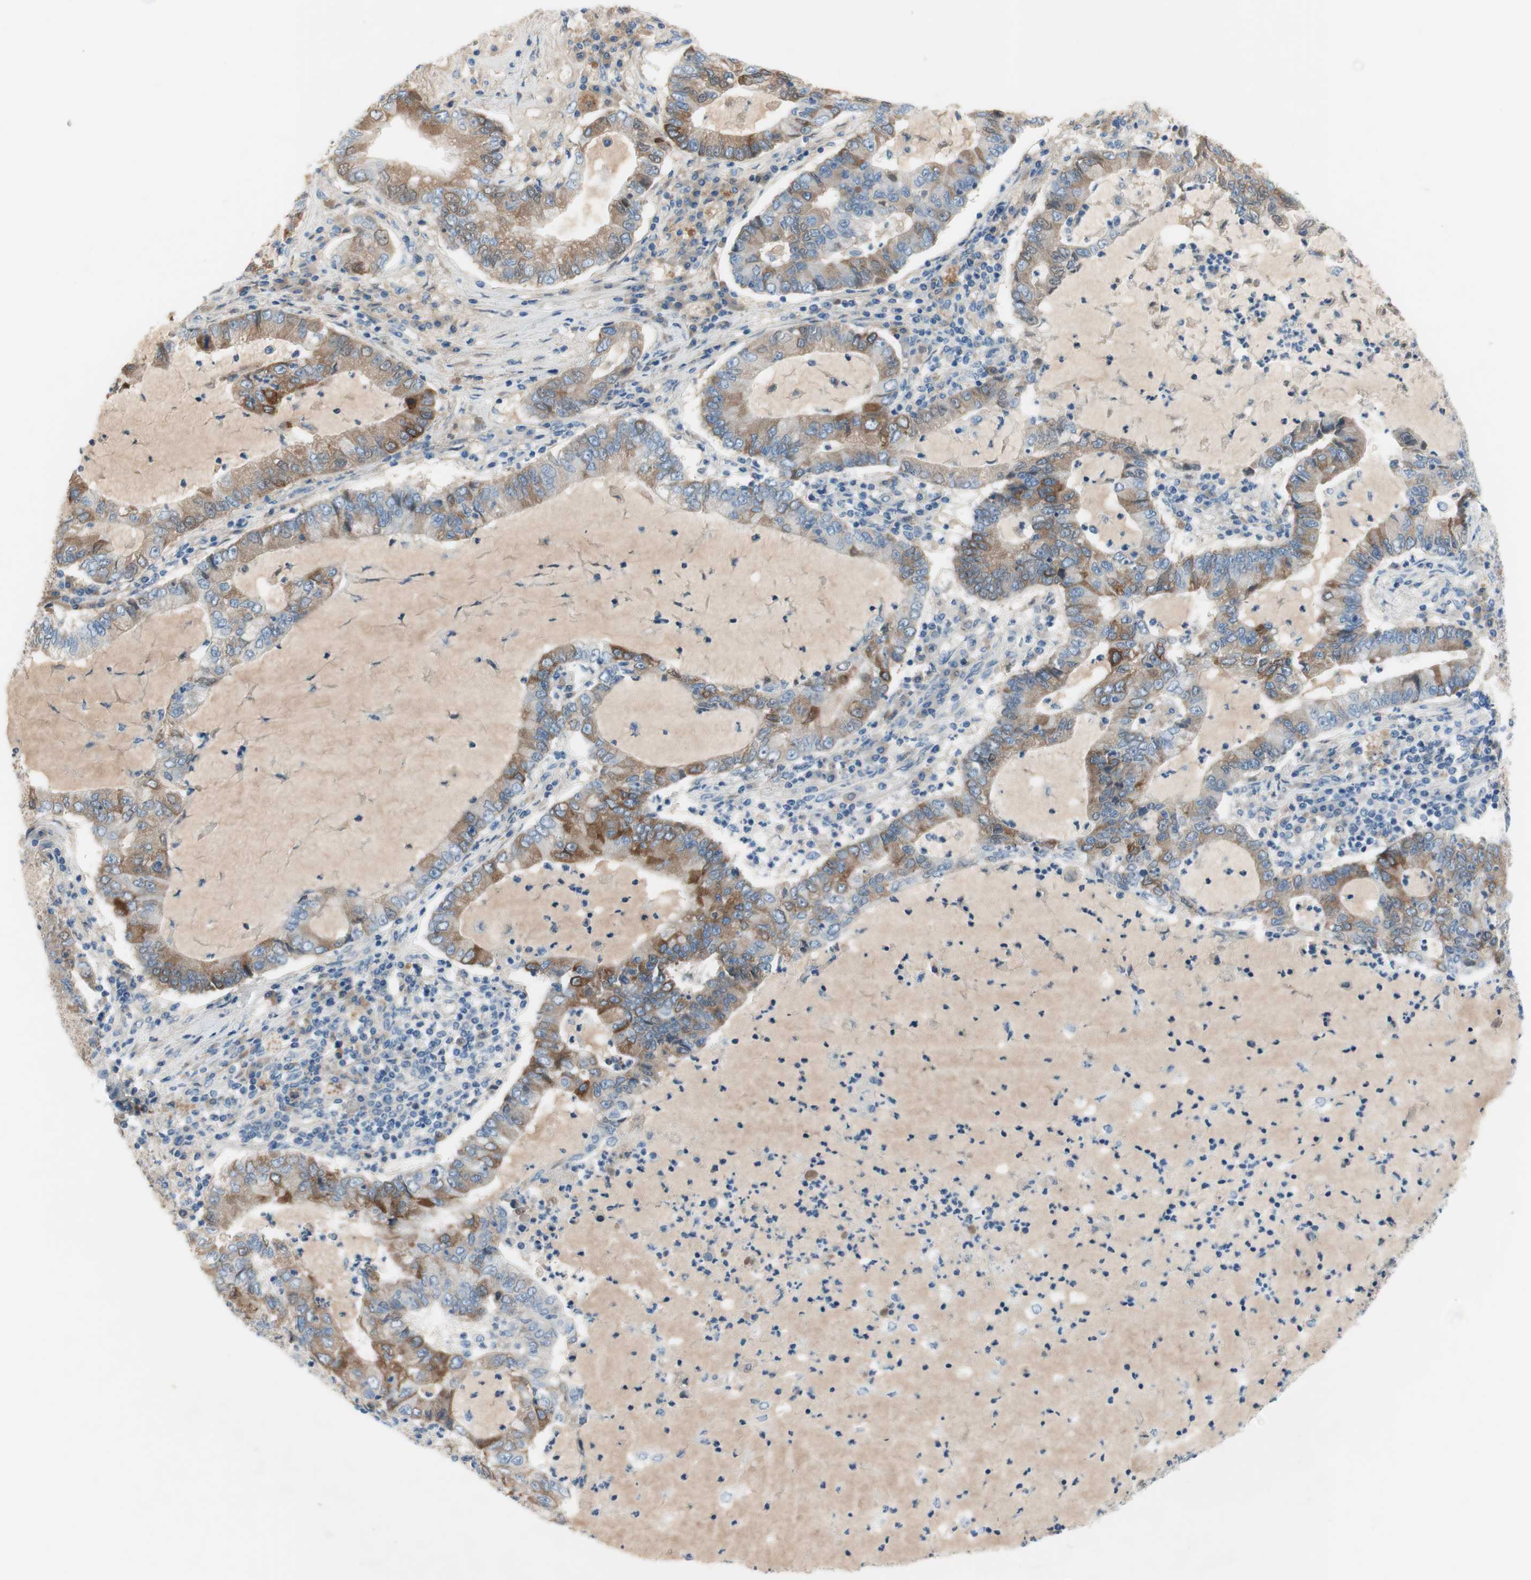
{"staining": {"intensity": "moderate", "quantity": "25%-75%", "location": "cytoplasmic/membranous"}, "tissue": "lung cancer", "cell_type": "Tumor cells", "image_type": "cancer", "snomed": [{"axis": "morphology", "description": "Adenocarcinoma, NOS"}, {"axis": "topography", "description": "Lung"}], "caption": "Protein expression analysis of lung cancer shows moderate cytoplasmic/membranous staining in about 25%-75% of tumor cells. (IHC, brightfield microscopy, high magnification).", "gene": "FDFT1", "patient": {"sex": "female", "age": 51}}